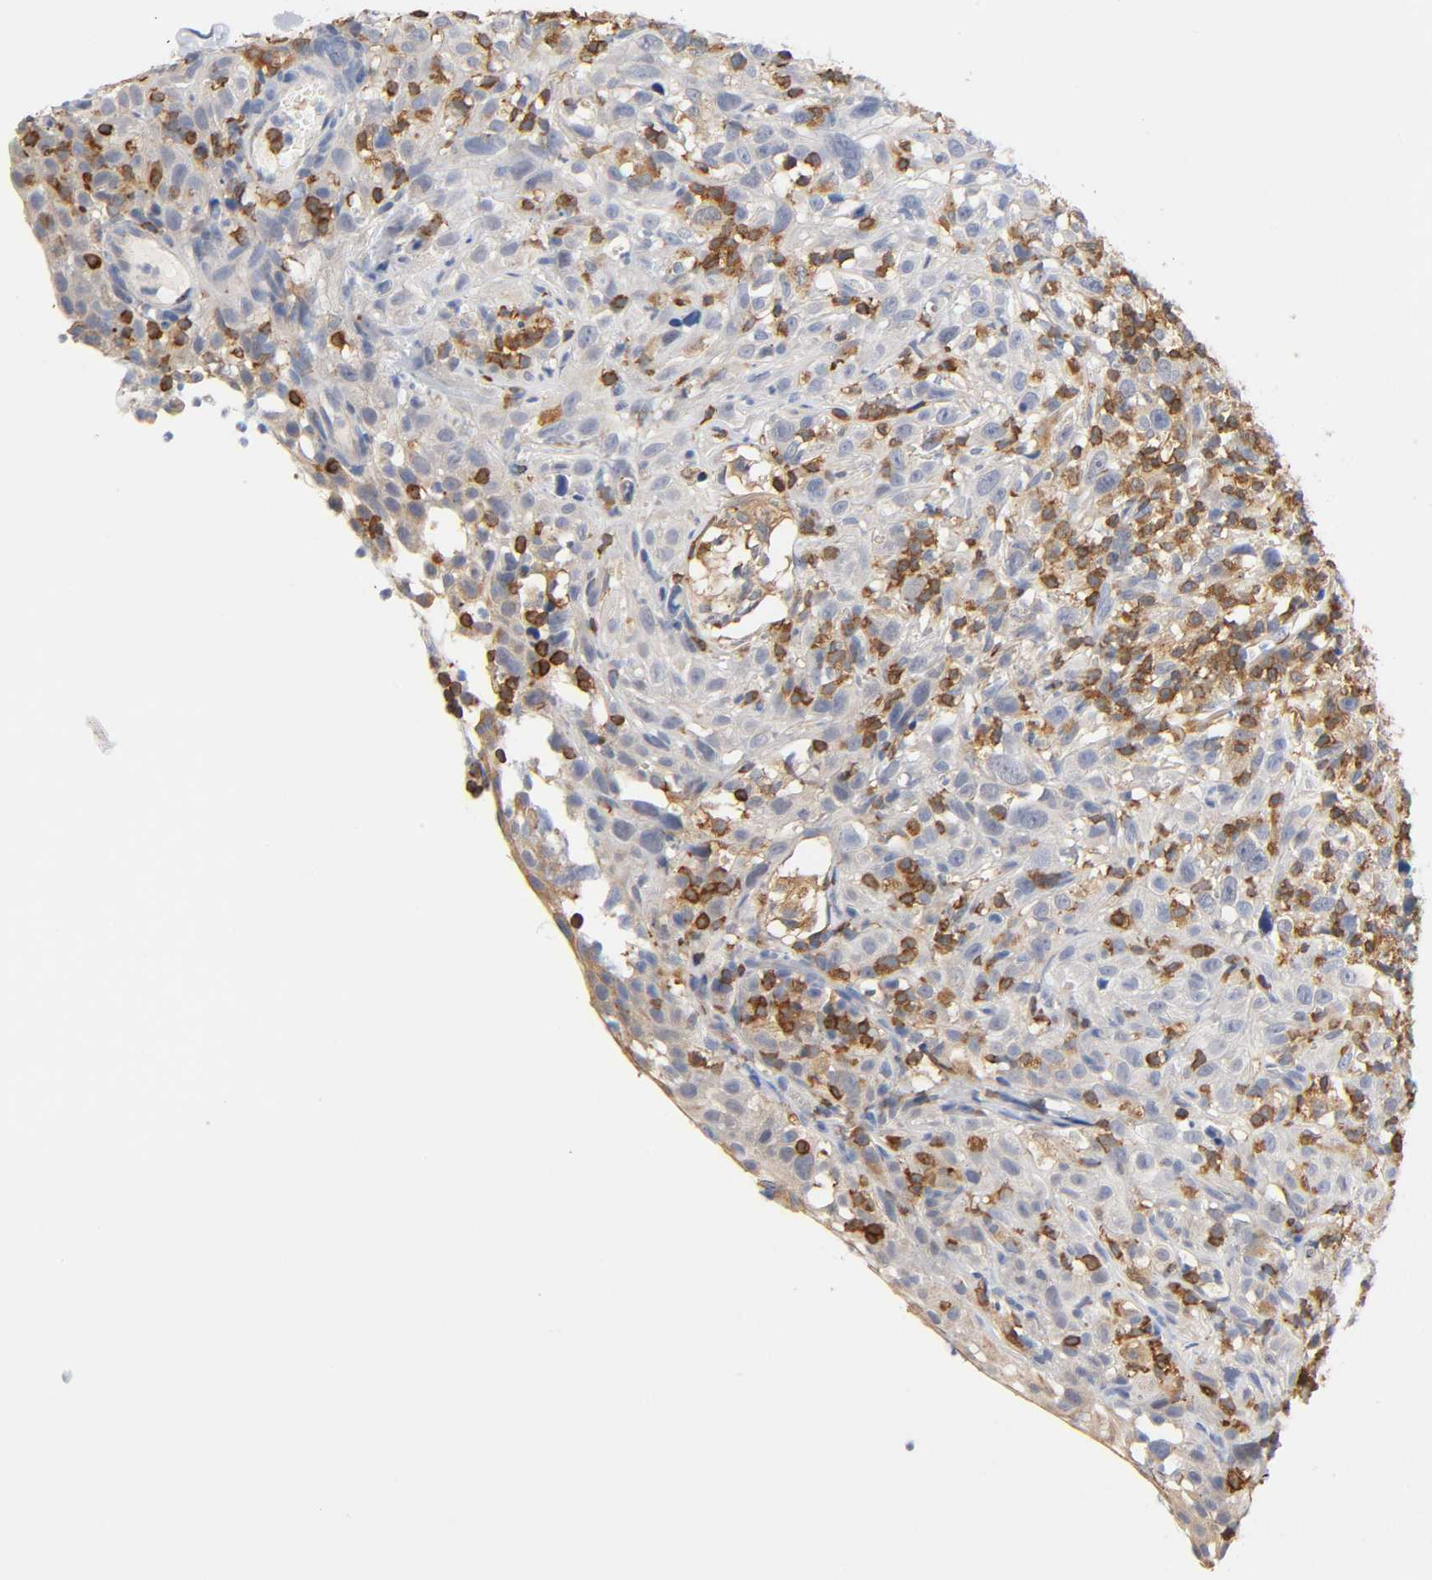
{"staining": {"intensity": "negative", "quantity": "none", "location": "none"}, "tissue": "thyroid cancer", "cell_type": "Tumor cells", "image_type": "cancer", "snomed": [{"axis": "morphology", "description": "Carcinoma, NOS"}, {"axis": "topography", "description": "Thyroid gland"}], "caption": "This is an IHC image of human thyroid cancer. There is no positivity in tumor cells.", "gene": "UCKL1", "patient": {"sex": "female", "age": 77}}